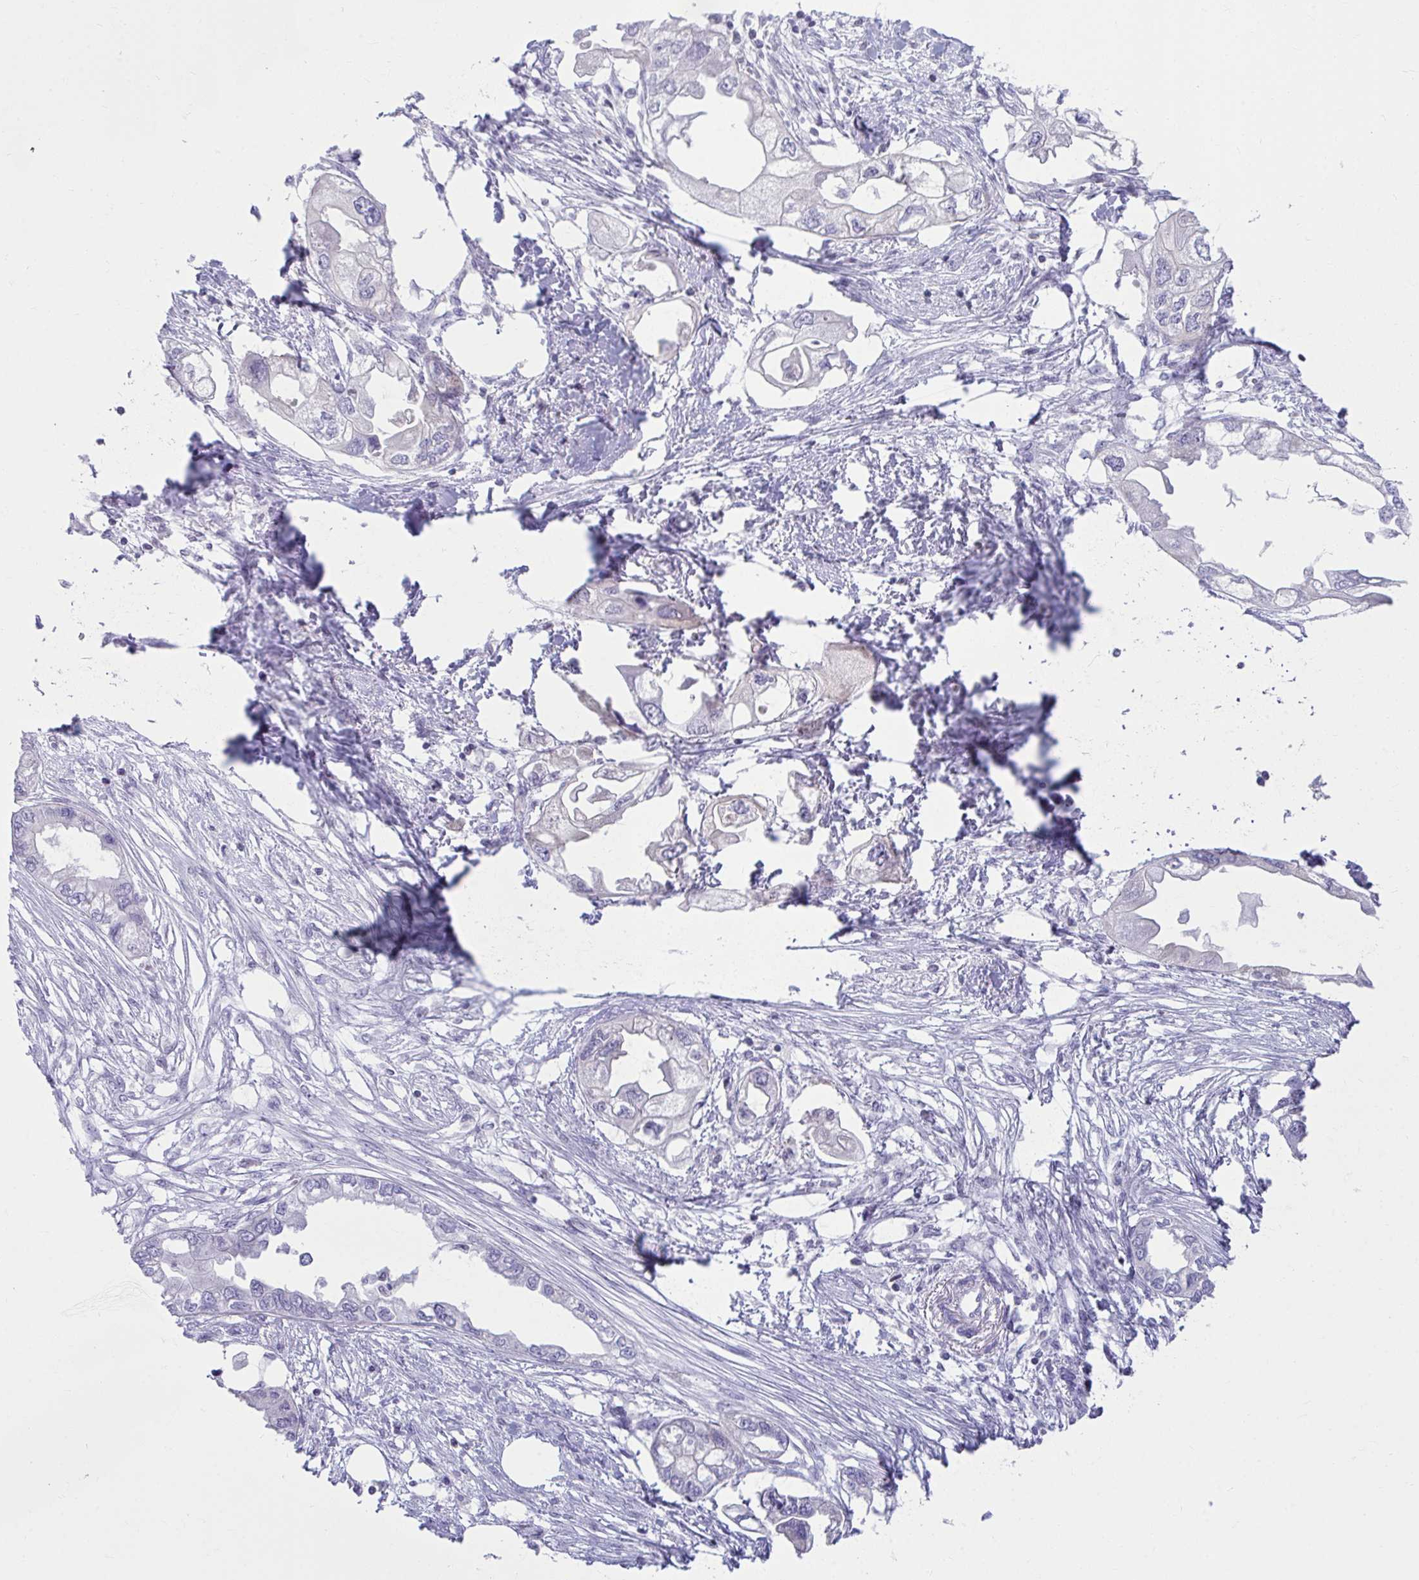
{"staining": {"intensity": "negative", "quantity": "none", "location": "none"}, "tissue": "endometrial cancer", "cell_type": "Tumor cells", "image_type": "cancer", "snomed": [{"axis": "morphology", "description": "Adenocarcinoma, NOS"}, {"axis": "morphology", "description": "Adenocarcinoma, metastatic, NOS"}, {"axis": "topography", "description": "Adipose tissue"}, {"axis": "topography", "description": "Endometrium"}], "caption": "This is an immunohistochemistry (IHC) micrograph of endometrial cancer (metastatic adenocarcinoma). There is no staining in tumor cells.", "gene": "OR7A5", "patient": {"sex": "female", "age": 67}}